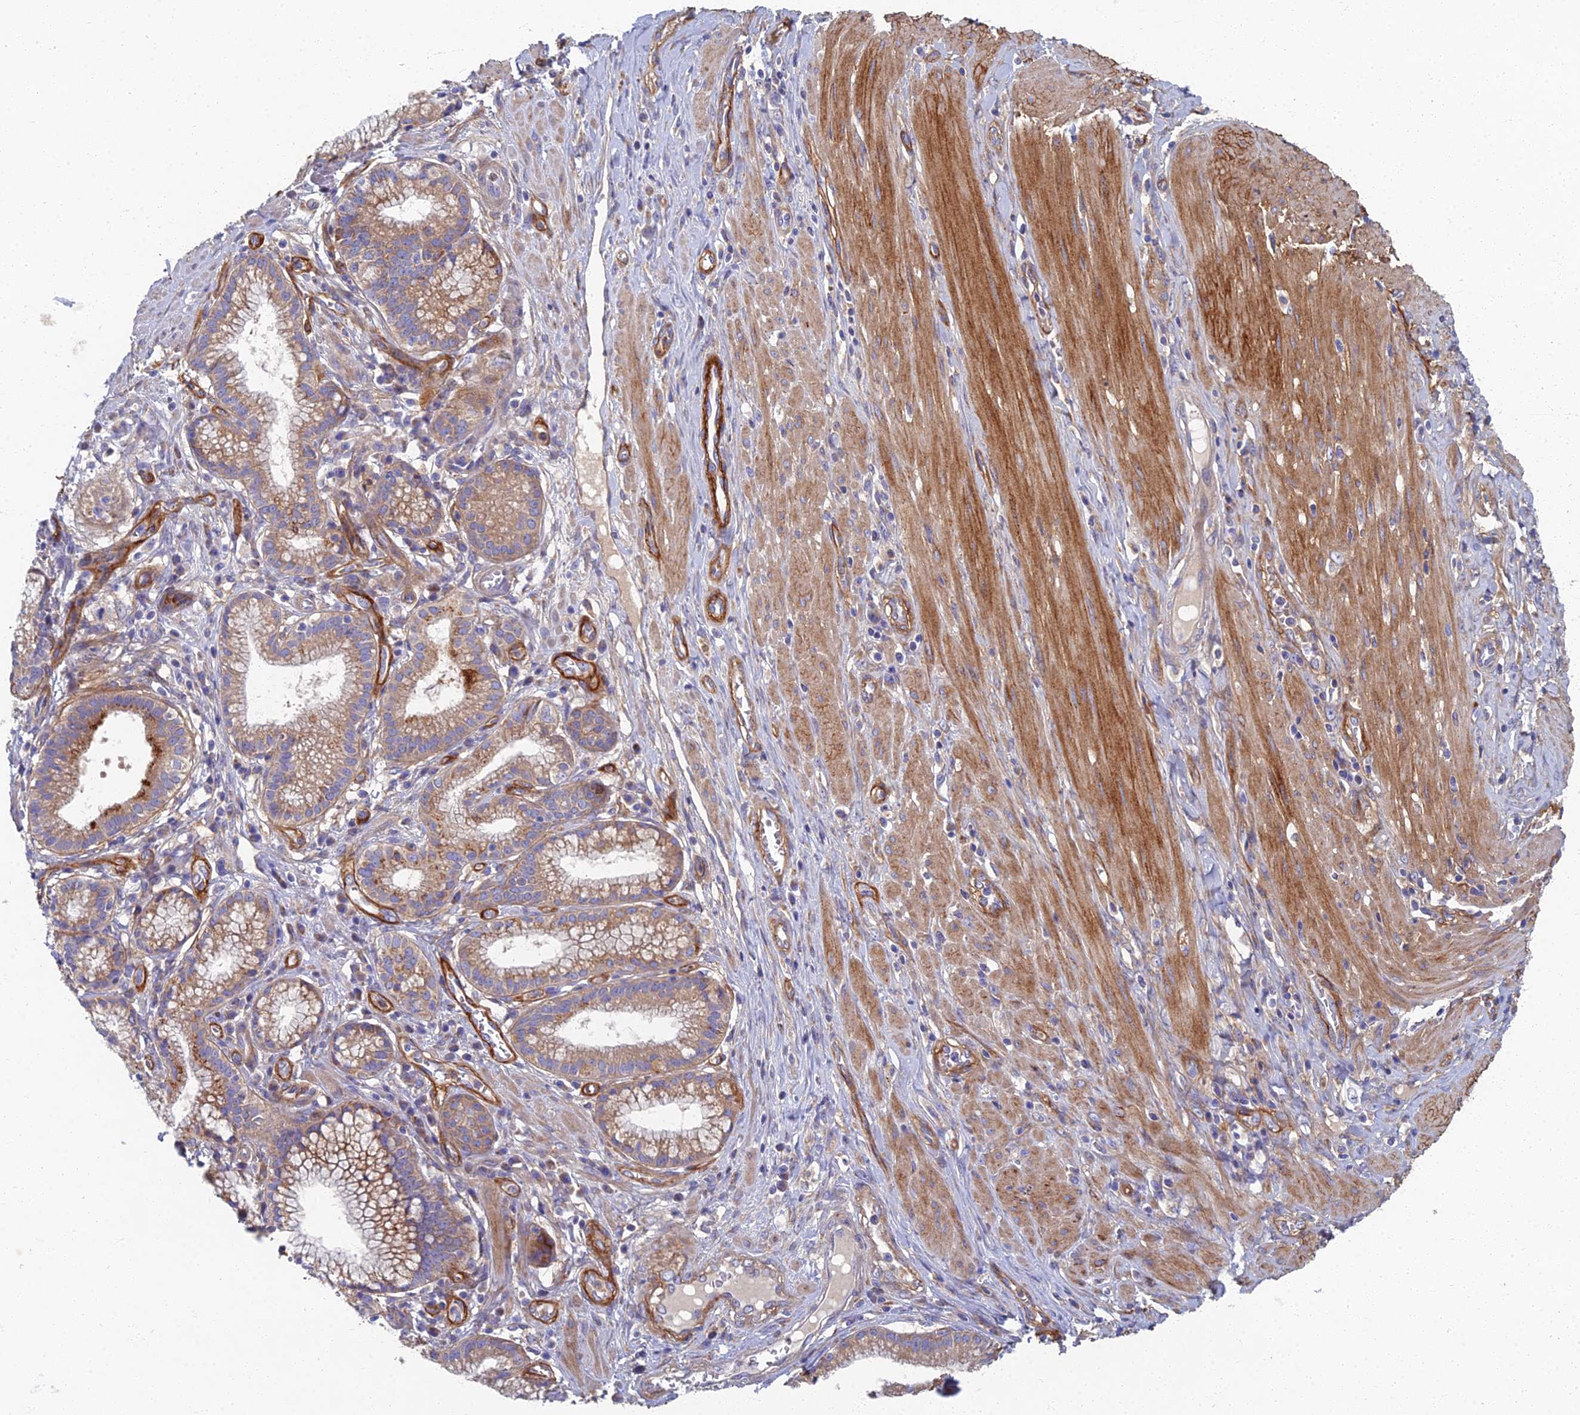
{"staining": {"intensity": "moderate", "quantity": ">75%", "location": "cytoplasmic/membranous"}, "tissue": "pancreatic cancer", "cell_type": "Tumor cells", "image_type": "cancer", "snomed": [{"axis": "morphology", "description": "Adenocarcinoma, NOS"}, {"axis": "topography", "description": "Pancreas"}], "caption": "There is medium levels of moderate cytoplasmic/membranous staining in tumor cells of pancreatic cancer, as demonstrated by immunohistochemical staining (brown color).", "gene": "RNASEK", "patient": {"sex": "male", "age": 72}}